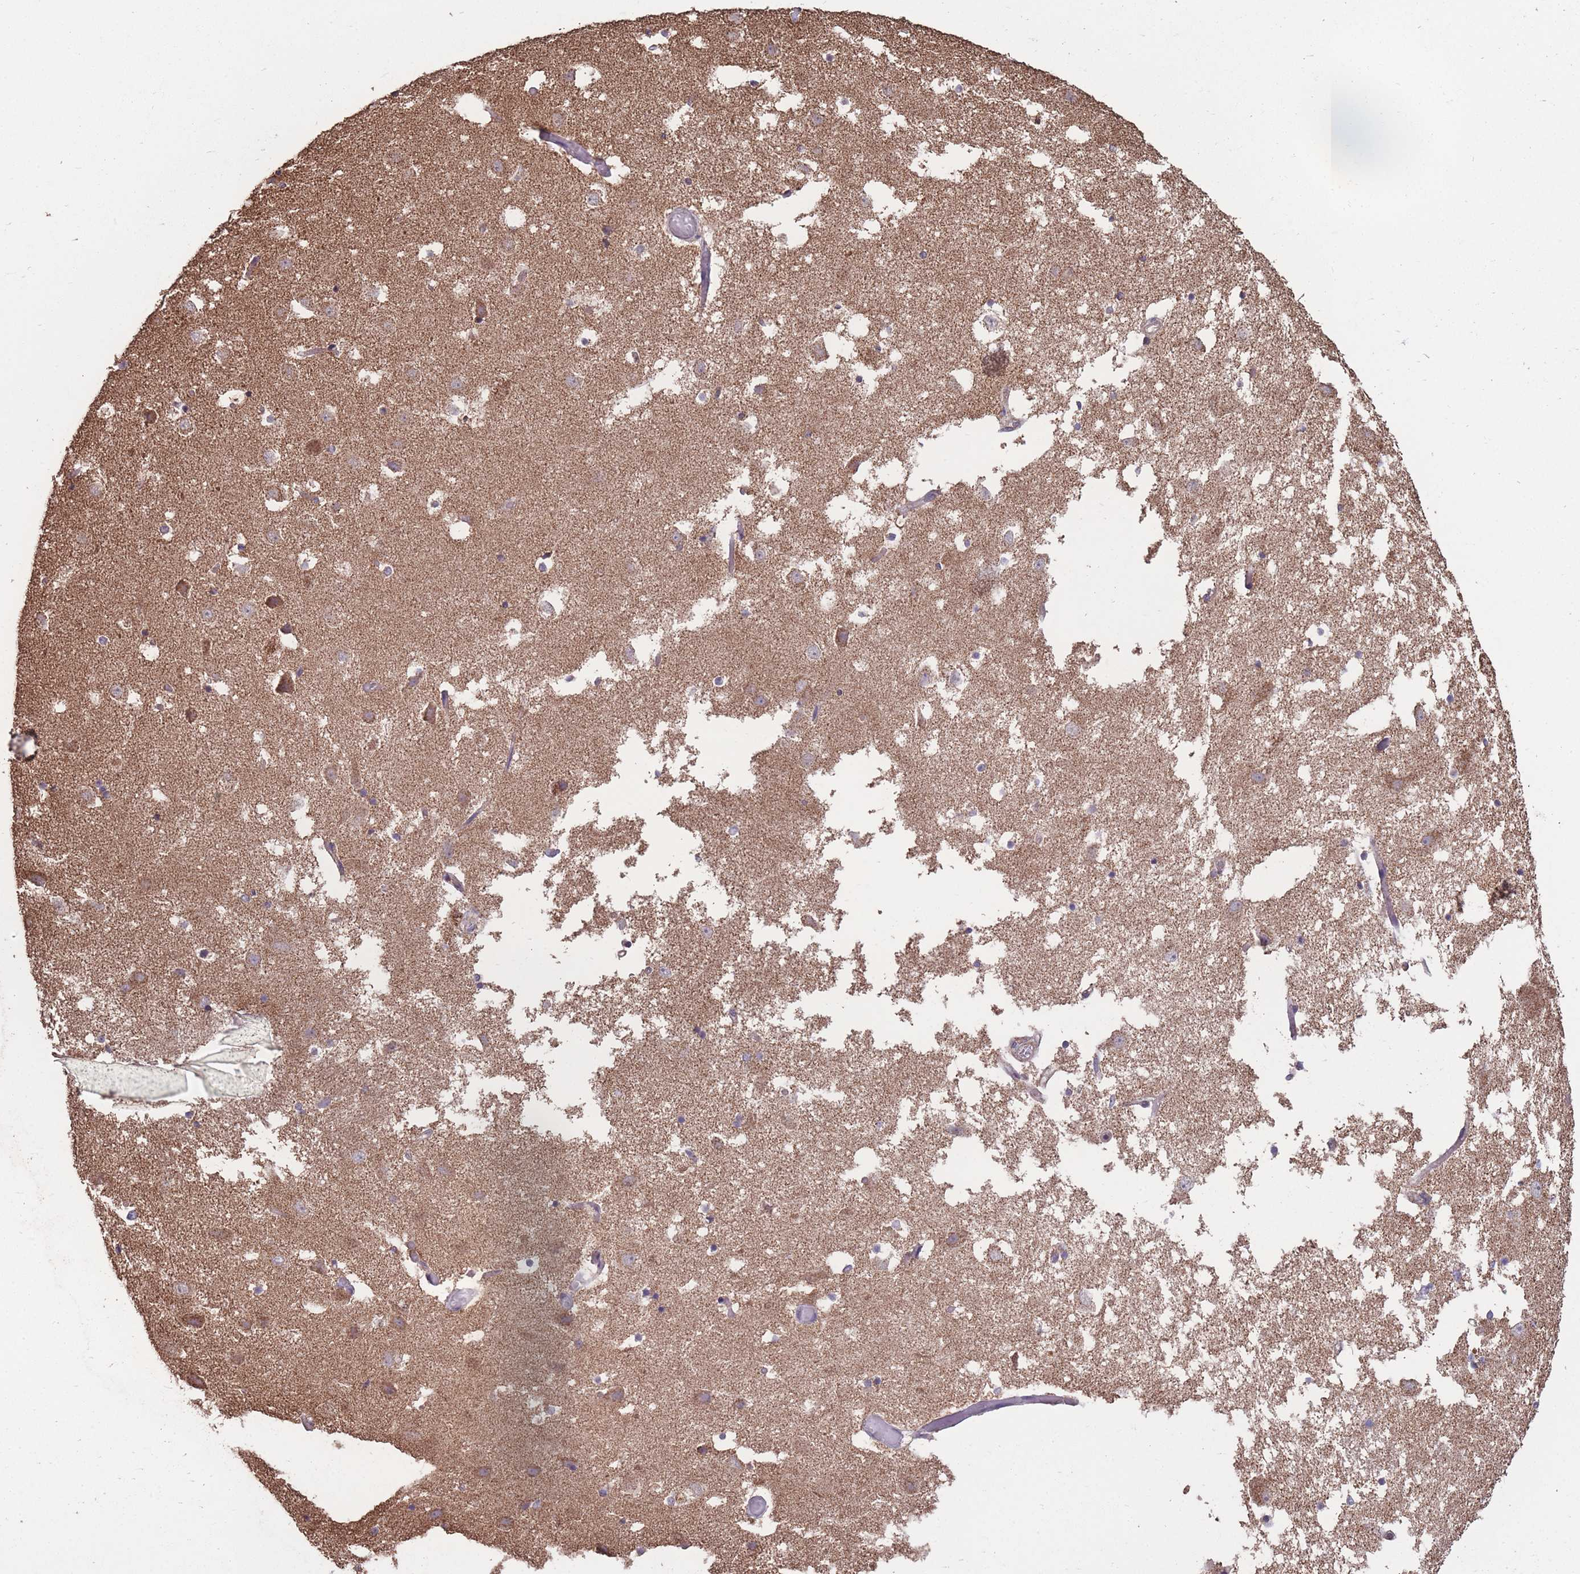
{"staining": {"intensity": "negative", "quantity": "none", "location": "none"}, "tissue": "hippocampus", "cell_type": "Glial cells", "image_type": "normal", "snomed": [{"axis": "morphology", "description": "Normal tissue, NOS"}, {"axis": "topography", "description": "Hippocampus"}], "caption": "An IHC histopathology image of normal hippocampus is shown. There is no staining in glial cells of hippocampus.", "gene": "NUDT21", "patient": {"sex": "female", "age": 52}}